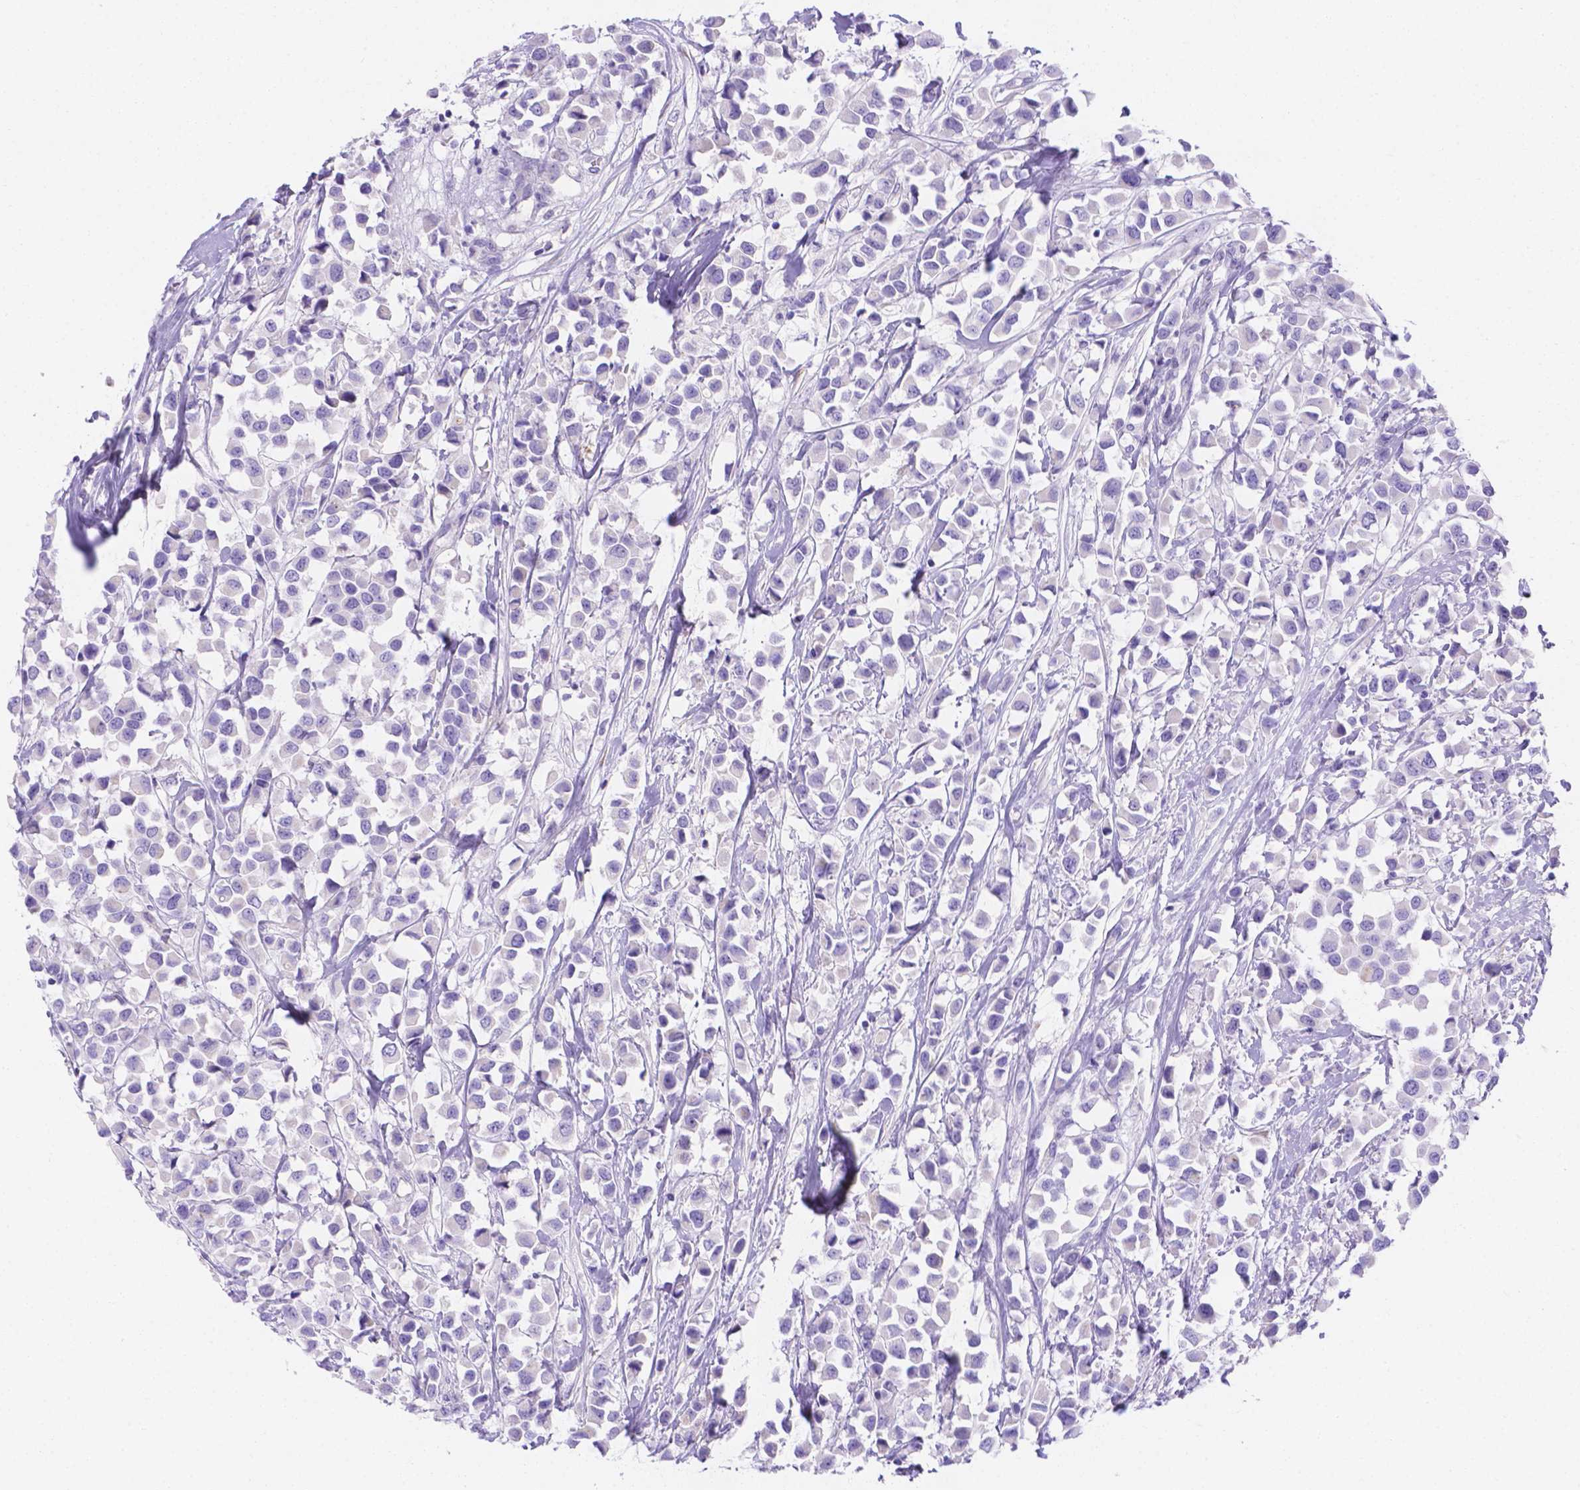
{"staining": {"intensity": "negative", "quantity": "none", "location": "none"}, "tissue": "breast cancer", "cell_type": "Tumor cells", "image_type": "cancer", "snomed": [{"axis": "morphology", "description": "Duct carcinoma"}, {"axis": "topography", "description": "Breast"}], "caption": "Breast intraductal carcinoma stained for a protein using IHC demonstrates no positivity tumor cells.", "gene": "MLN", "patient": {"sex": "female", "age": 61}}